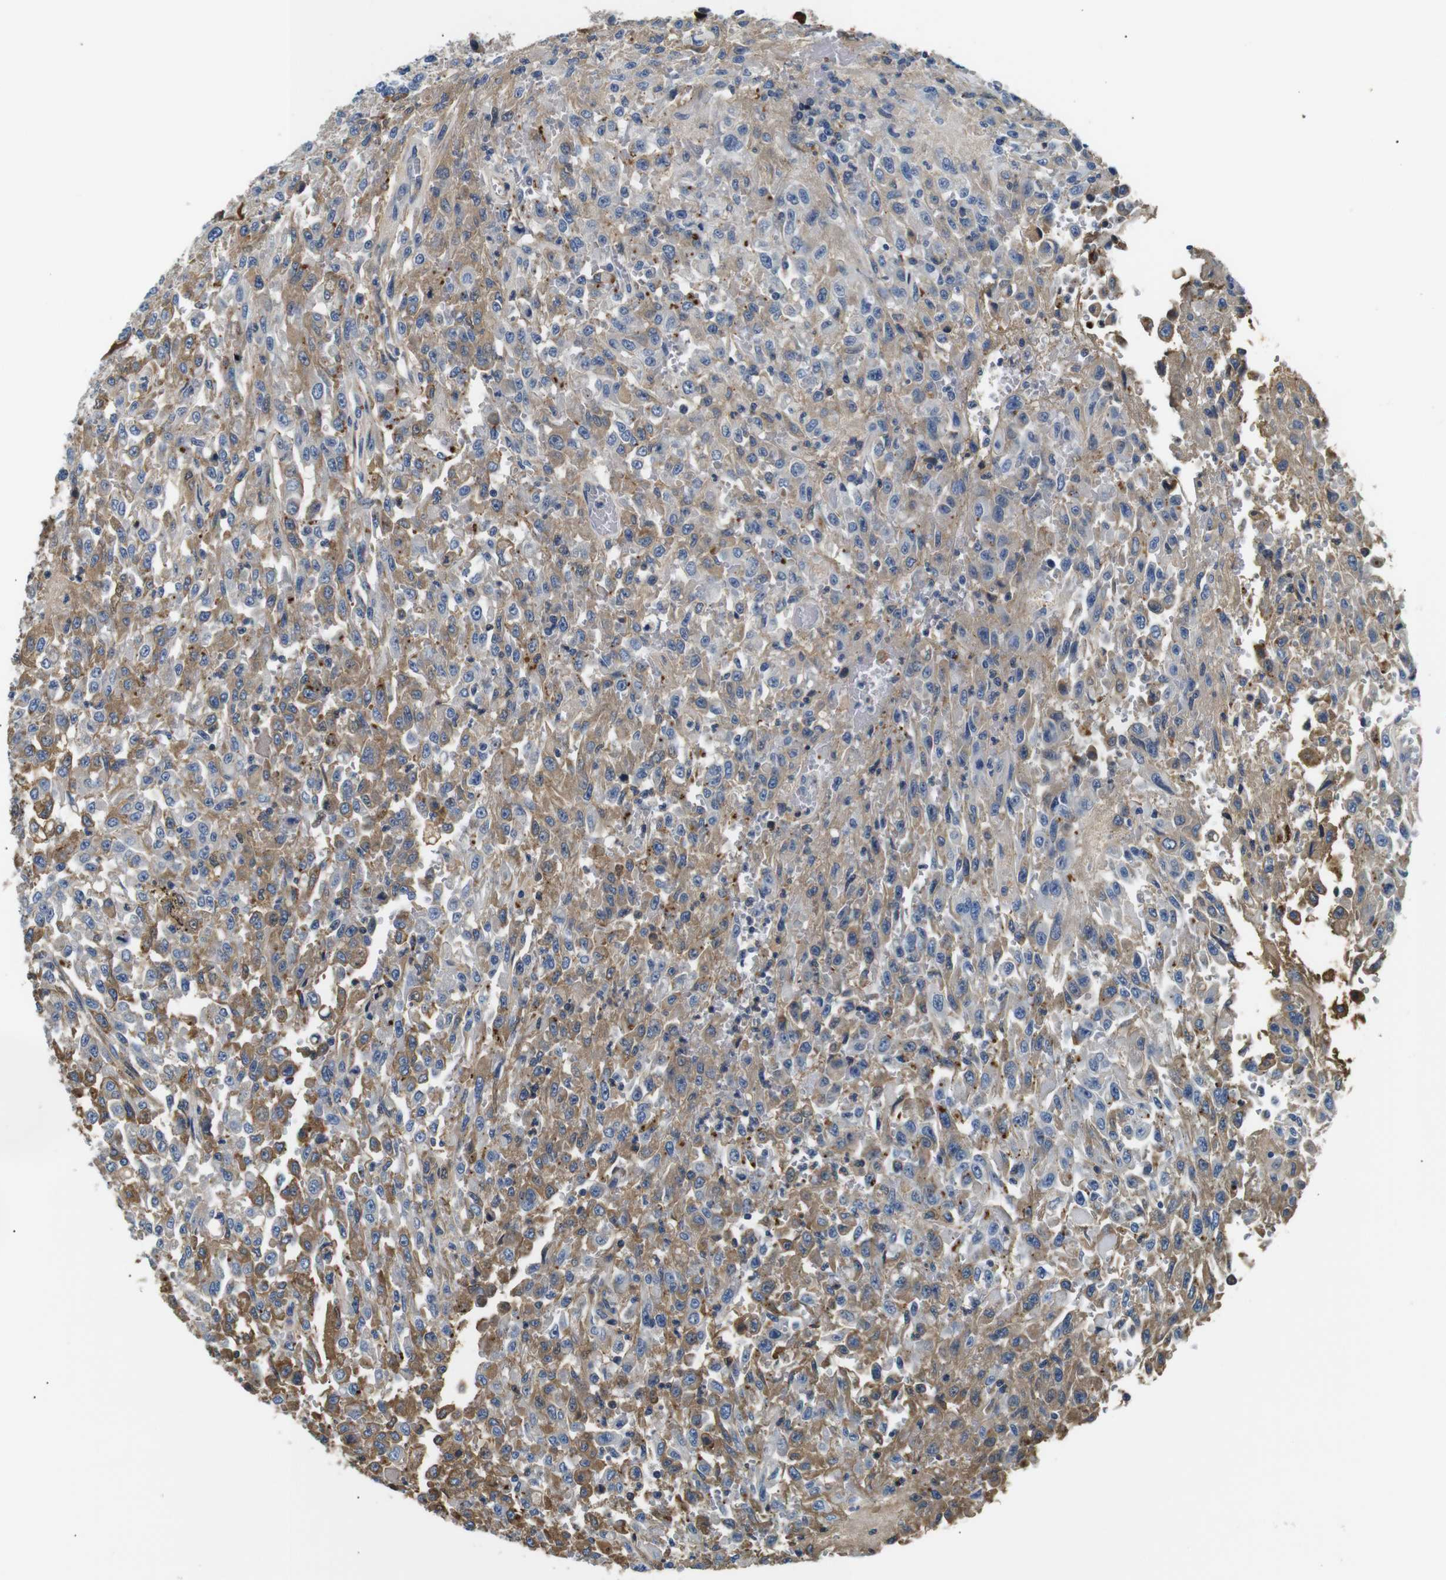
{"staining": {"intensity": "moderate", "quantity": ">75%", "location": "cytoplasmic/membranous"}, "tissue": "urothelial cancer", "cell_type": "Tumor cells", "image_type": "cancer", "snomed": [{"axis": "morphology", "description": "Urothelial carcinoma, High grade"}, {"axis": "topography", "description": "Urinary bladder"}], "caption": "High-grade urothelial carcinoma was stained to show a protein in brown. There is medium levels of moderate cytoplasmic/membranous positivity in about >75% of tumor cells.", "gene": "LHCGR", "patient": {"sex": "male", "age": 46}}